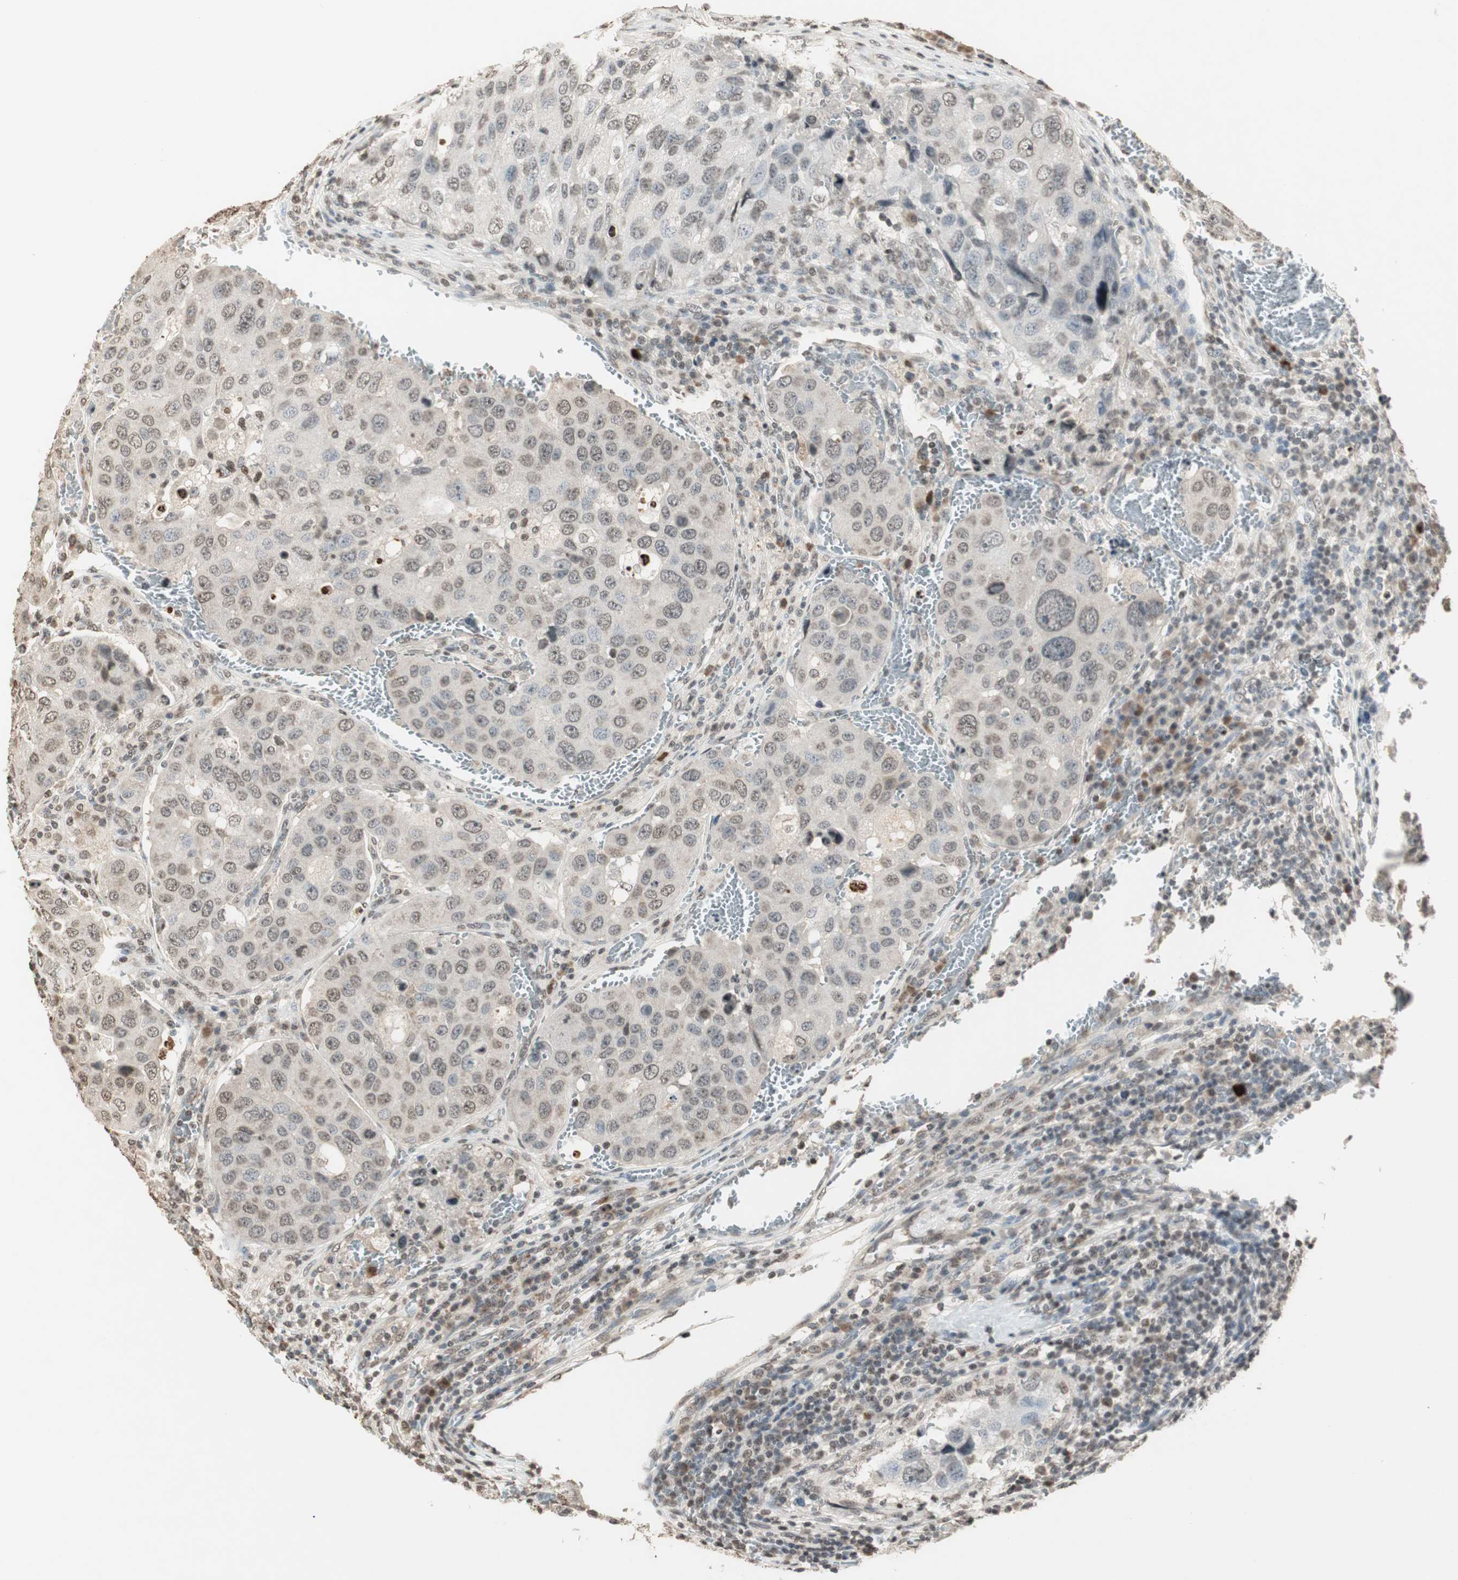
{"staining": {"intensity": "weak", "quantity": "25%-75%", "location": "nuclear"}, "tissue": "urothelial cancer", "cell_type": "Tumor cells", "image_type": "cancer", "snomed": [{"axis": "morphology", "description": "Urothelial carcinoma, High grade"}, {"axis": "topography", "description": "Lymph node"}, {"axis": "topography", "description": "Urinary bladder"}], "caption": "Immunohistochemical staining of human urothelial cancer reveals low levels of weak nuclear protein staining in approximately 25%-75% of tumor cells. The staining was performed using DAB, with brown indicating positive protein expression. Nuclei are stained blue with hematoxylin.", "gene": "PRELID1", "patient": {"sex": "male", "age": 51}}